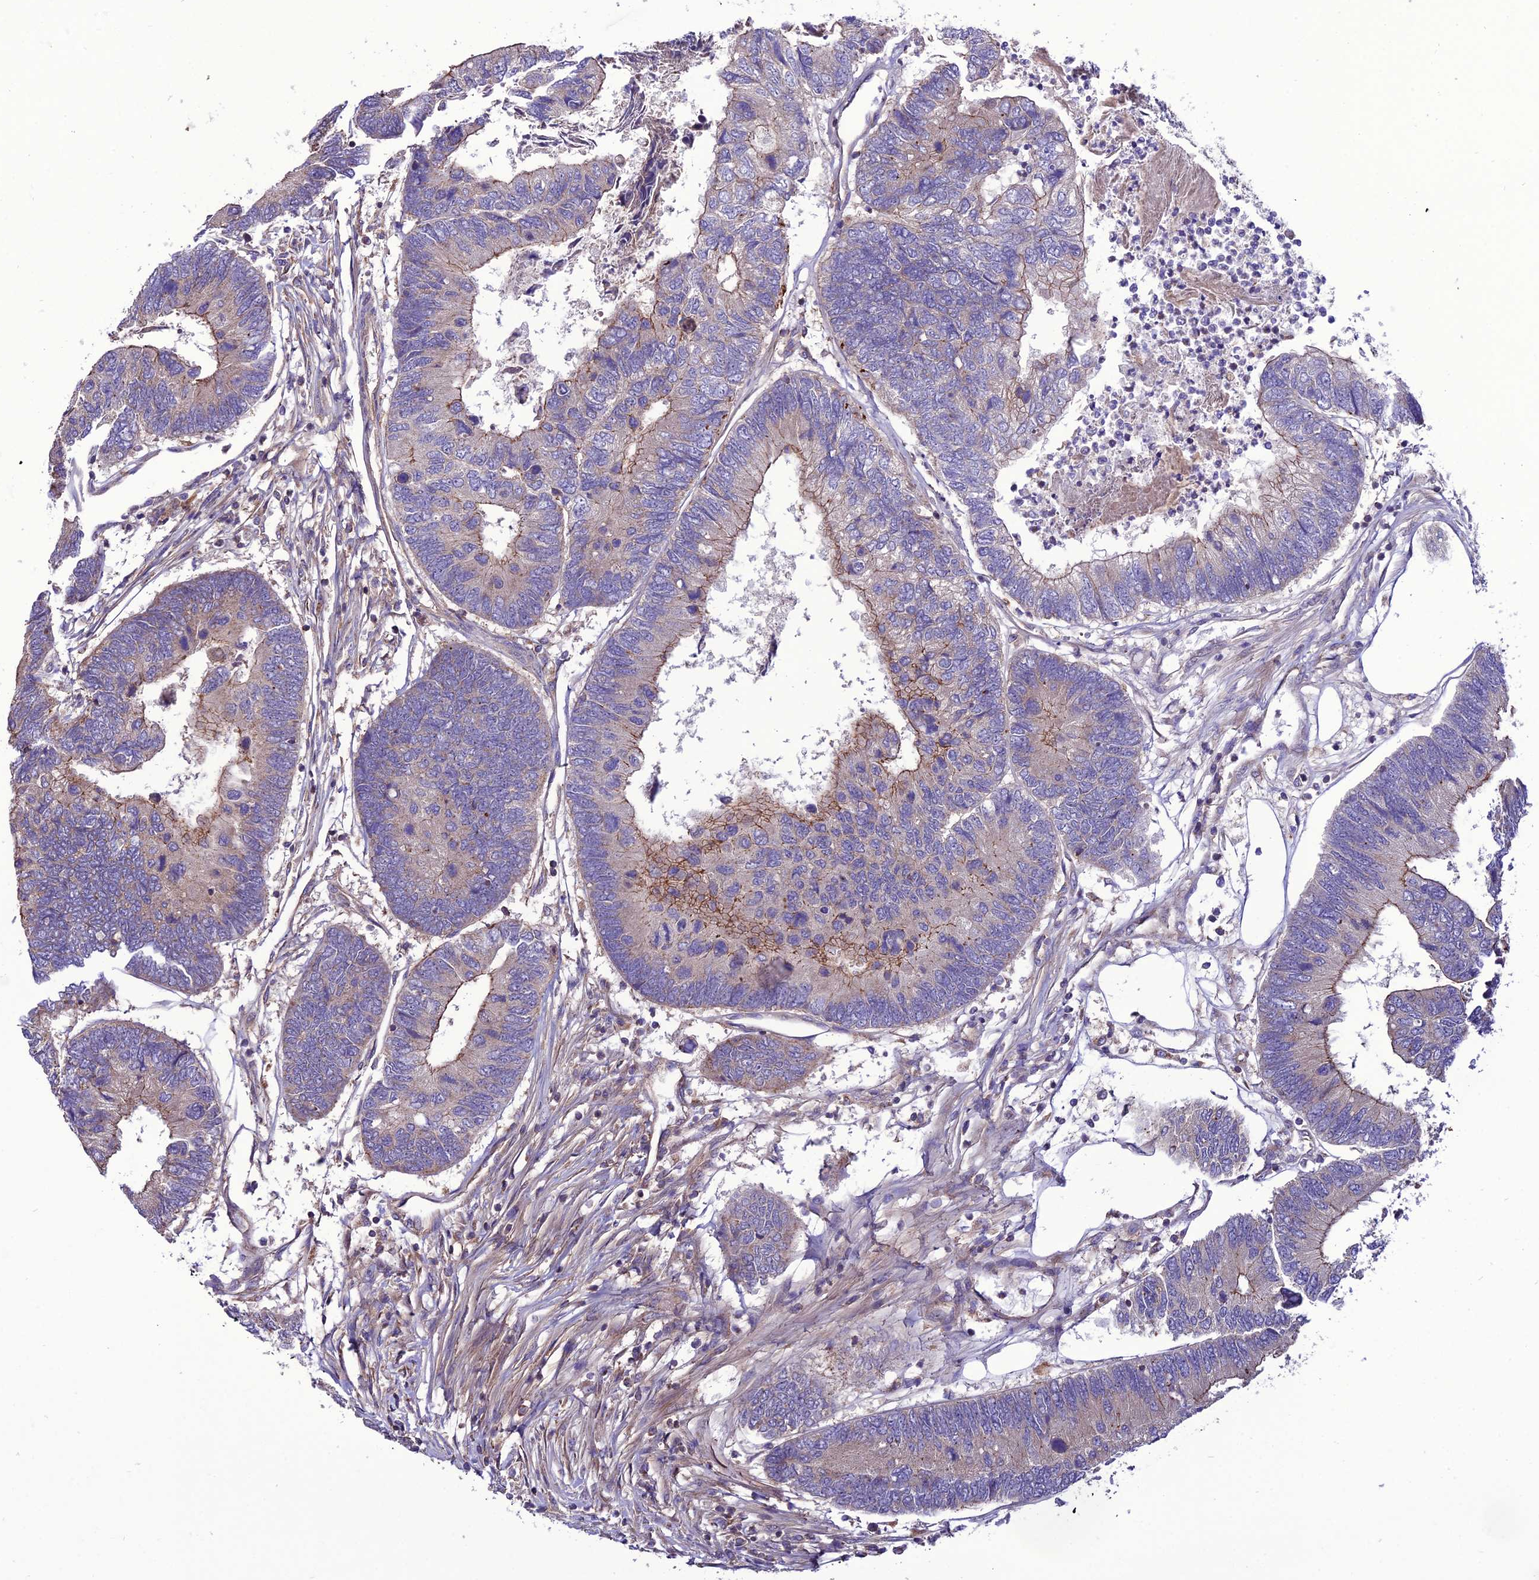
{"staining": {"intensity": "moderate", "quantity": "<25%", "location": "cytoplasmic/membranous"}, "tissue": "colorectal cancer", "cell_type": "Tumor cells", "image_type": "cancer", "snomed": [{"axis": "morphology", "description": "Adenocarcinoma, NOS"}, {"axis": "topography", "description": "Colon"}], "caption": "Colorectal cancer (adenocarcinoma) stained with immunohistochemistry demonstrates moderate cytoplasmic/membranous staining in approximately <25% of tumor cells. The staining was performed using DAB, with brown indicating positive protein expression. Nuclei are stained blue with hematoxylin.", "gene": "PPIL3", "patient": {"sex": "female", "age": 67}}